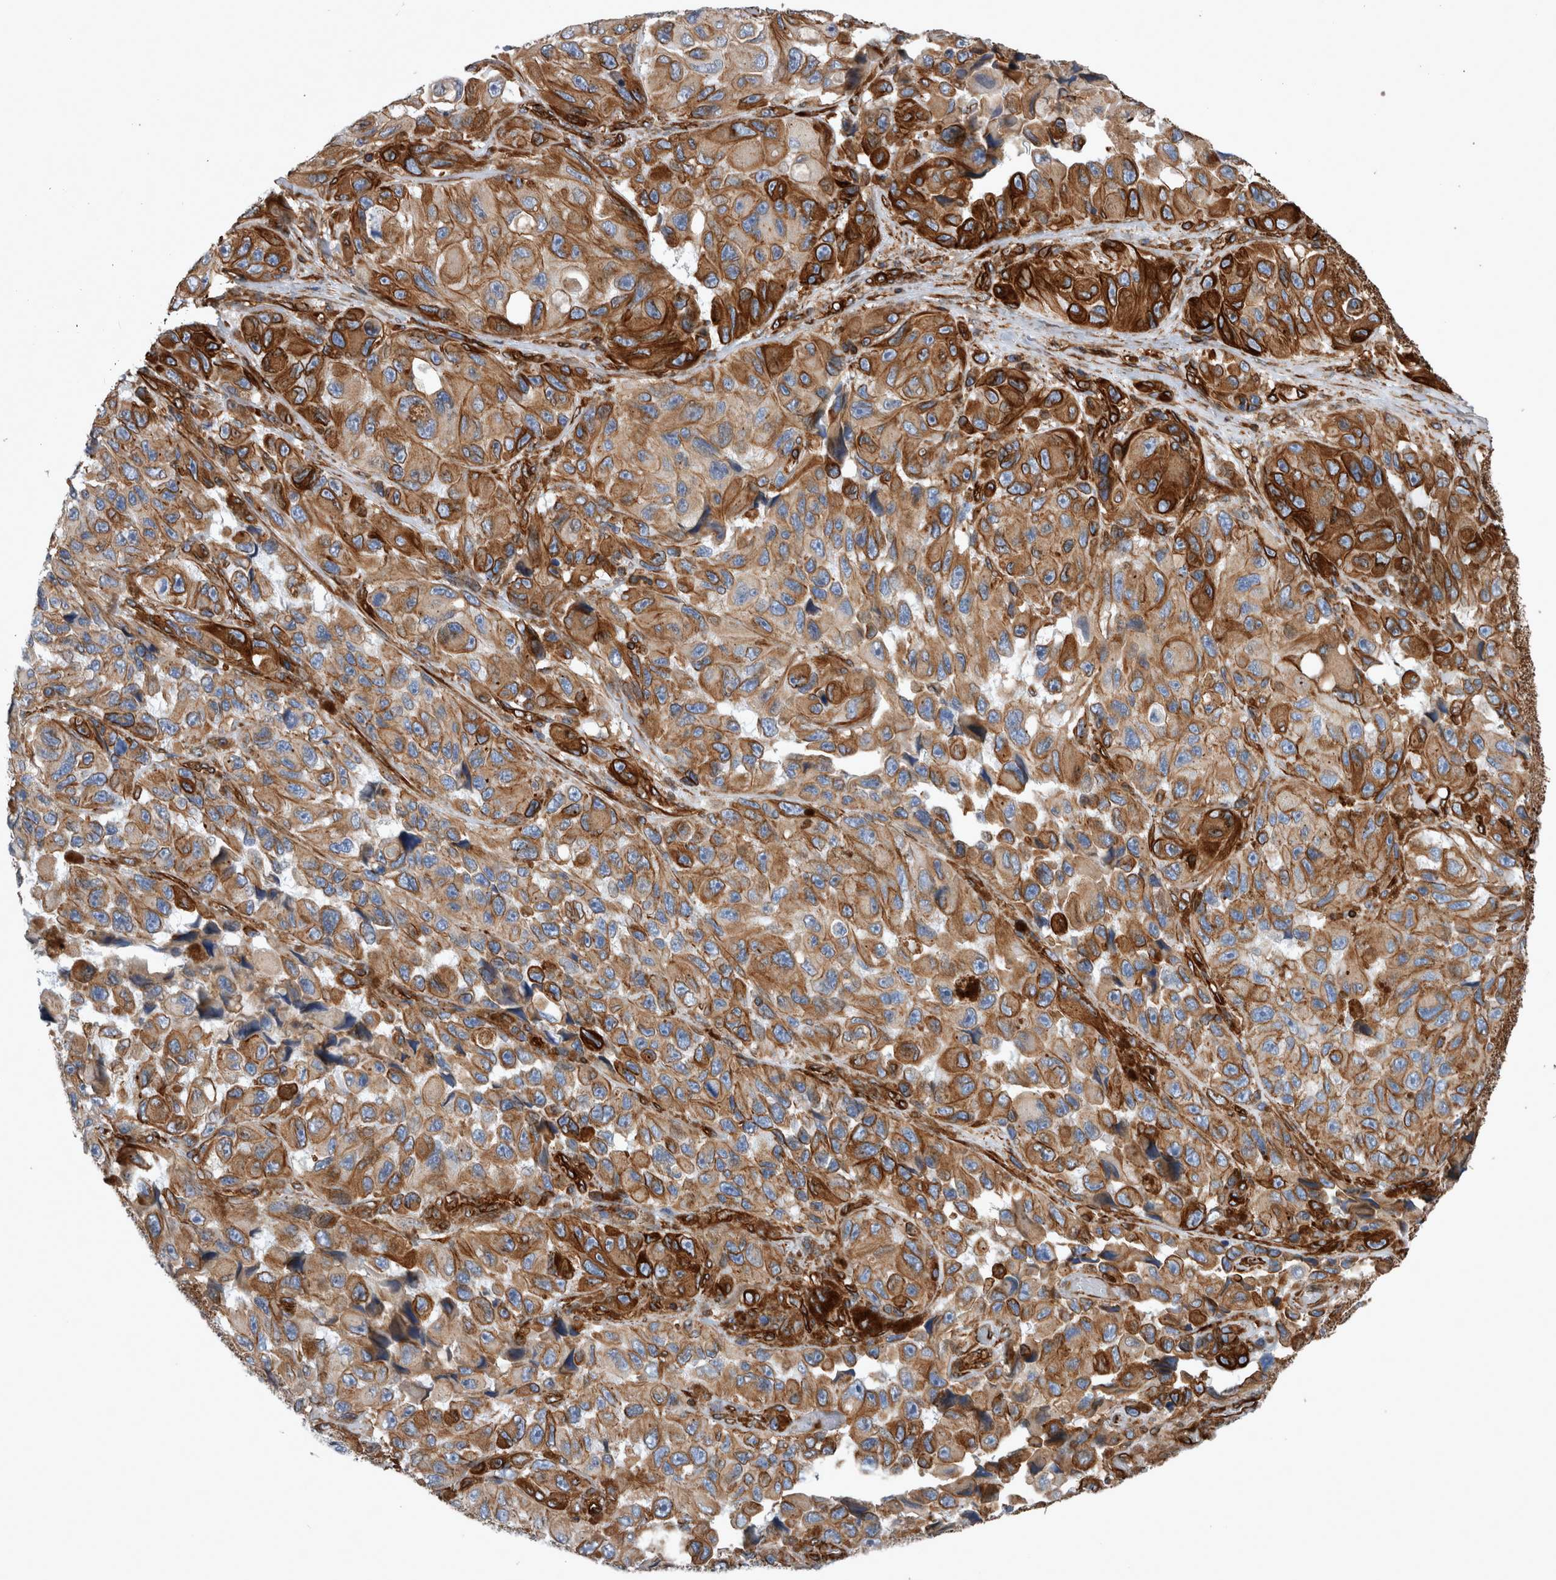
{"staining": {"intensity": "strong", "quantity": ">75%", "location": "cytoplasmic/membranous"}, "tissue": "melanoma", "cell_type": "Tumor cells", "image_type": "cancer", "snomed": [{"axis": "morphology", "description": "Malignant melanoma, NOS"}, {"axis": "topography", "description": "Skin"}], "caption": "IHC staining of melanoma, which exhibits high levels of strong cytoplasmic/membranous positivity in approximately >75% of tumor cells indicating strong cytoplasmic/membranous protein expression. The staining was performed using DAB (3,3'-diaminobenzidine) (brown) for protein detection and nuclei were counterstained in hematoxylin (blue).", "gene": "PLEC", "patient": {"sex": "female", "age": 73}}